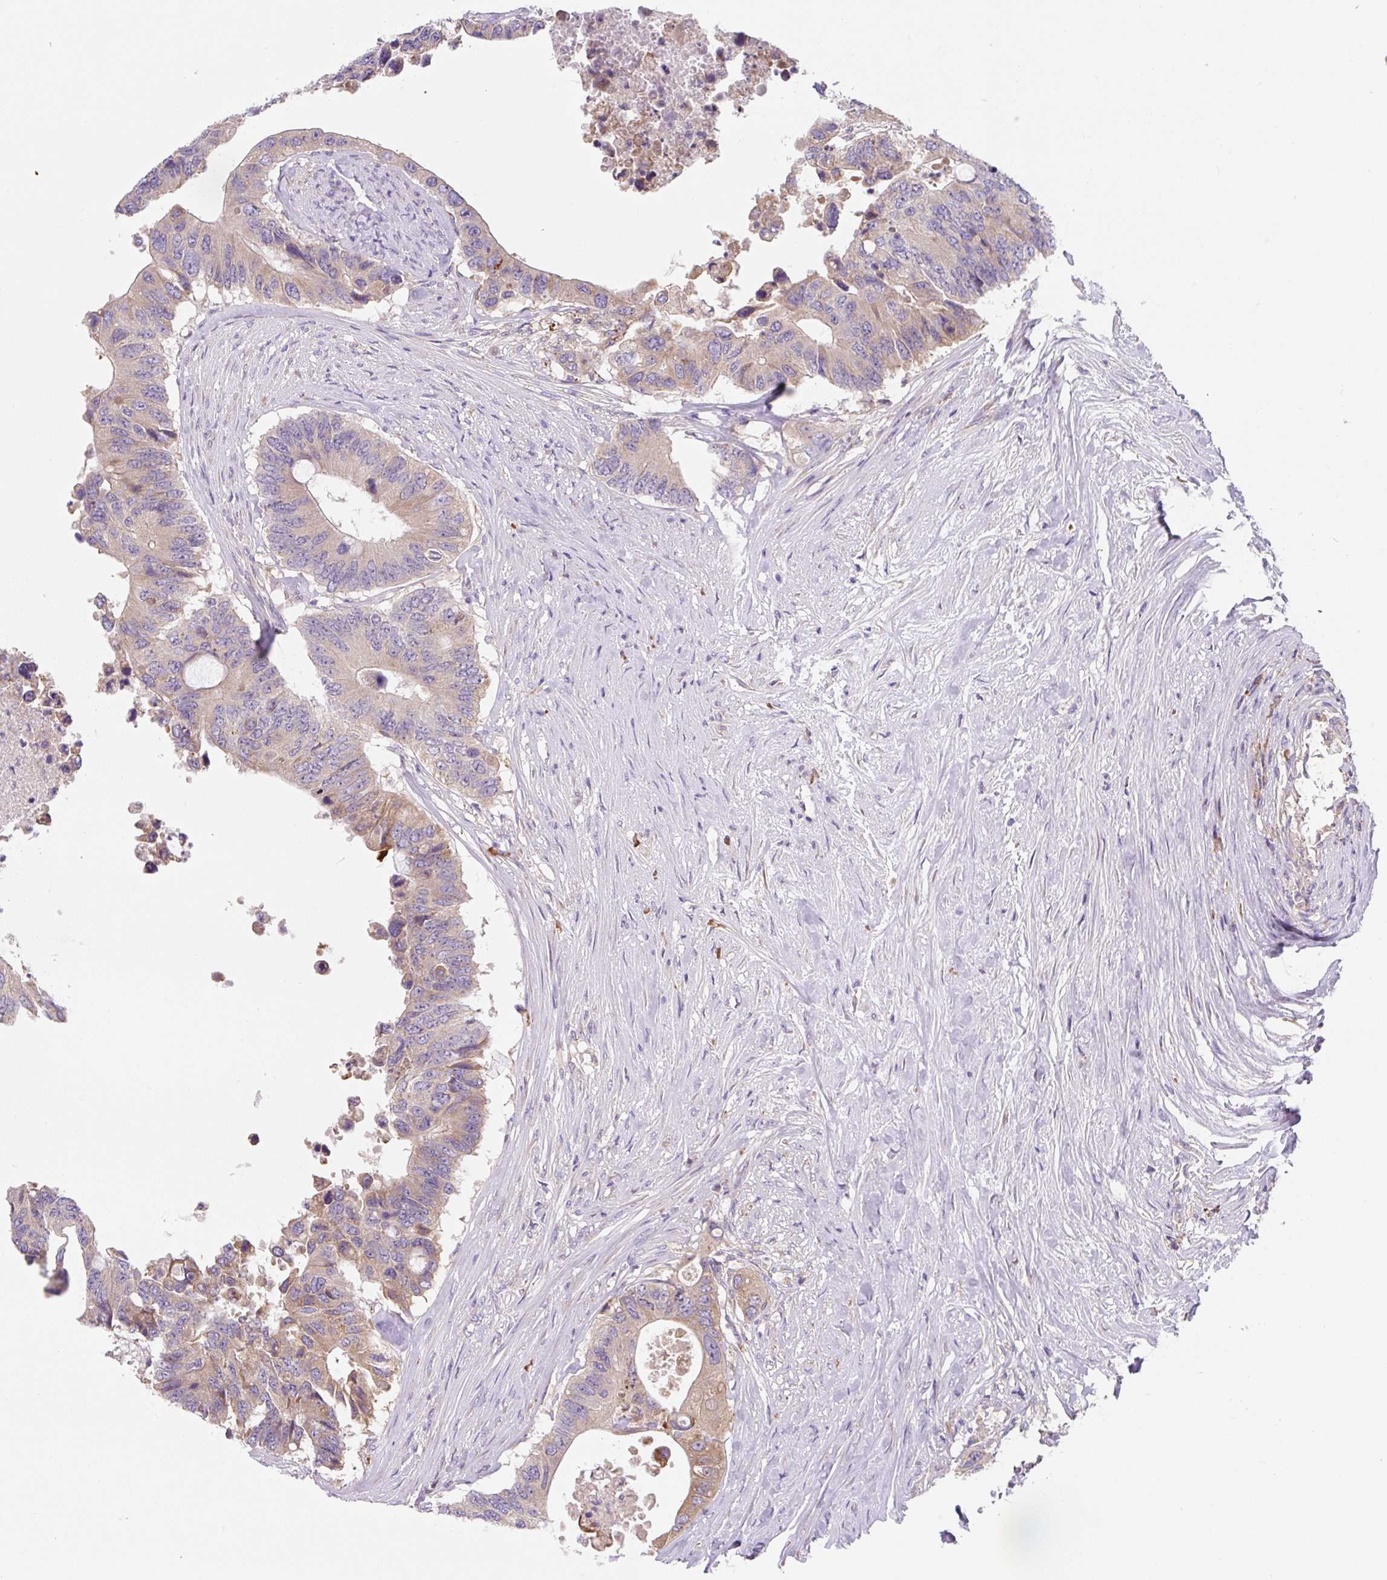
{"staining": {"intensity": "weak", "quantity": "25%-75%", "location": "cytoplasmic/membranous"}, "tissue": "colorectal cancer", "cell_type": "Tumor cells", "image_type": "cancer", "snomed": [{"axis": "morphology", "description": "Adenocarcinoma, NOS"}, {"axis": "topography", "description": "Colon"}], "caption": "This image displays immunohistochemistry staining of human colorectal cancer (adenocarcinoma), with low weak cytoplasmic/membranous staining in about 25%-75% of tumor cells.", "gene": "FZD5", "patient": {"sex": "male", "age": 71}}